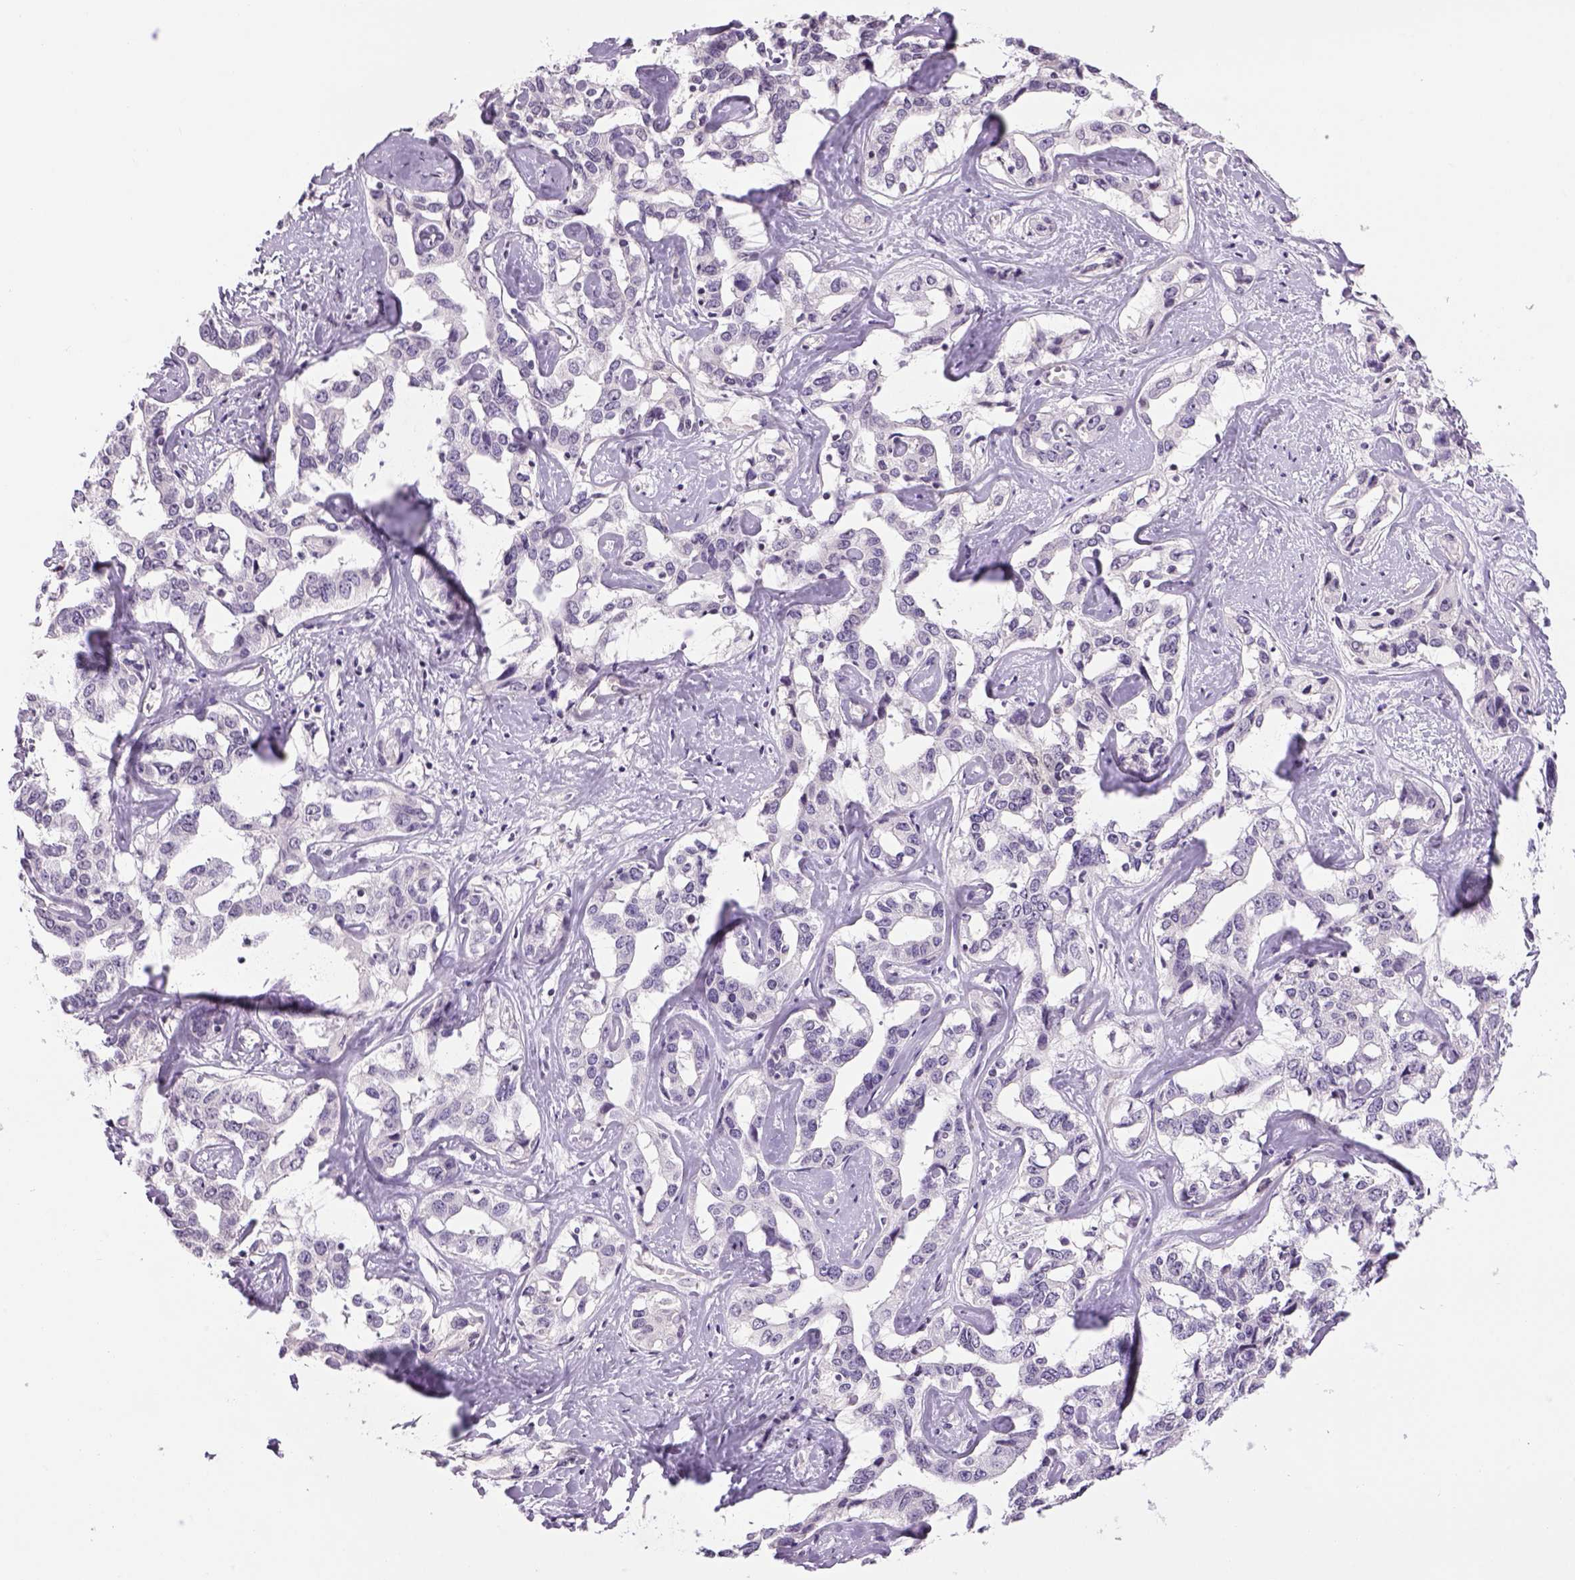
{"staining": {"intensity": "negative", "quantity": "none", "location": "none"}, "tissue": "liver cancer", "cell_type": "Tumor cells", "image_type": "cancer", "snomed": [{"axis": "morphology", "description": "Cholangiocarcinoma"}, {"axis": "topography", "description": "Liver"}], "caption": "High power microscopy histopathology image of an IHC image of liver cancer, revealing no significant expression in tumor cells.", "gene": "PRRT1", "patient": {"sex": "male", "age": 59}}